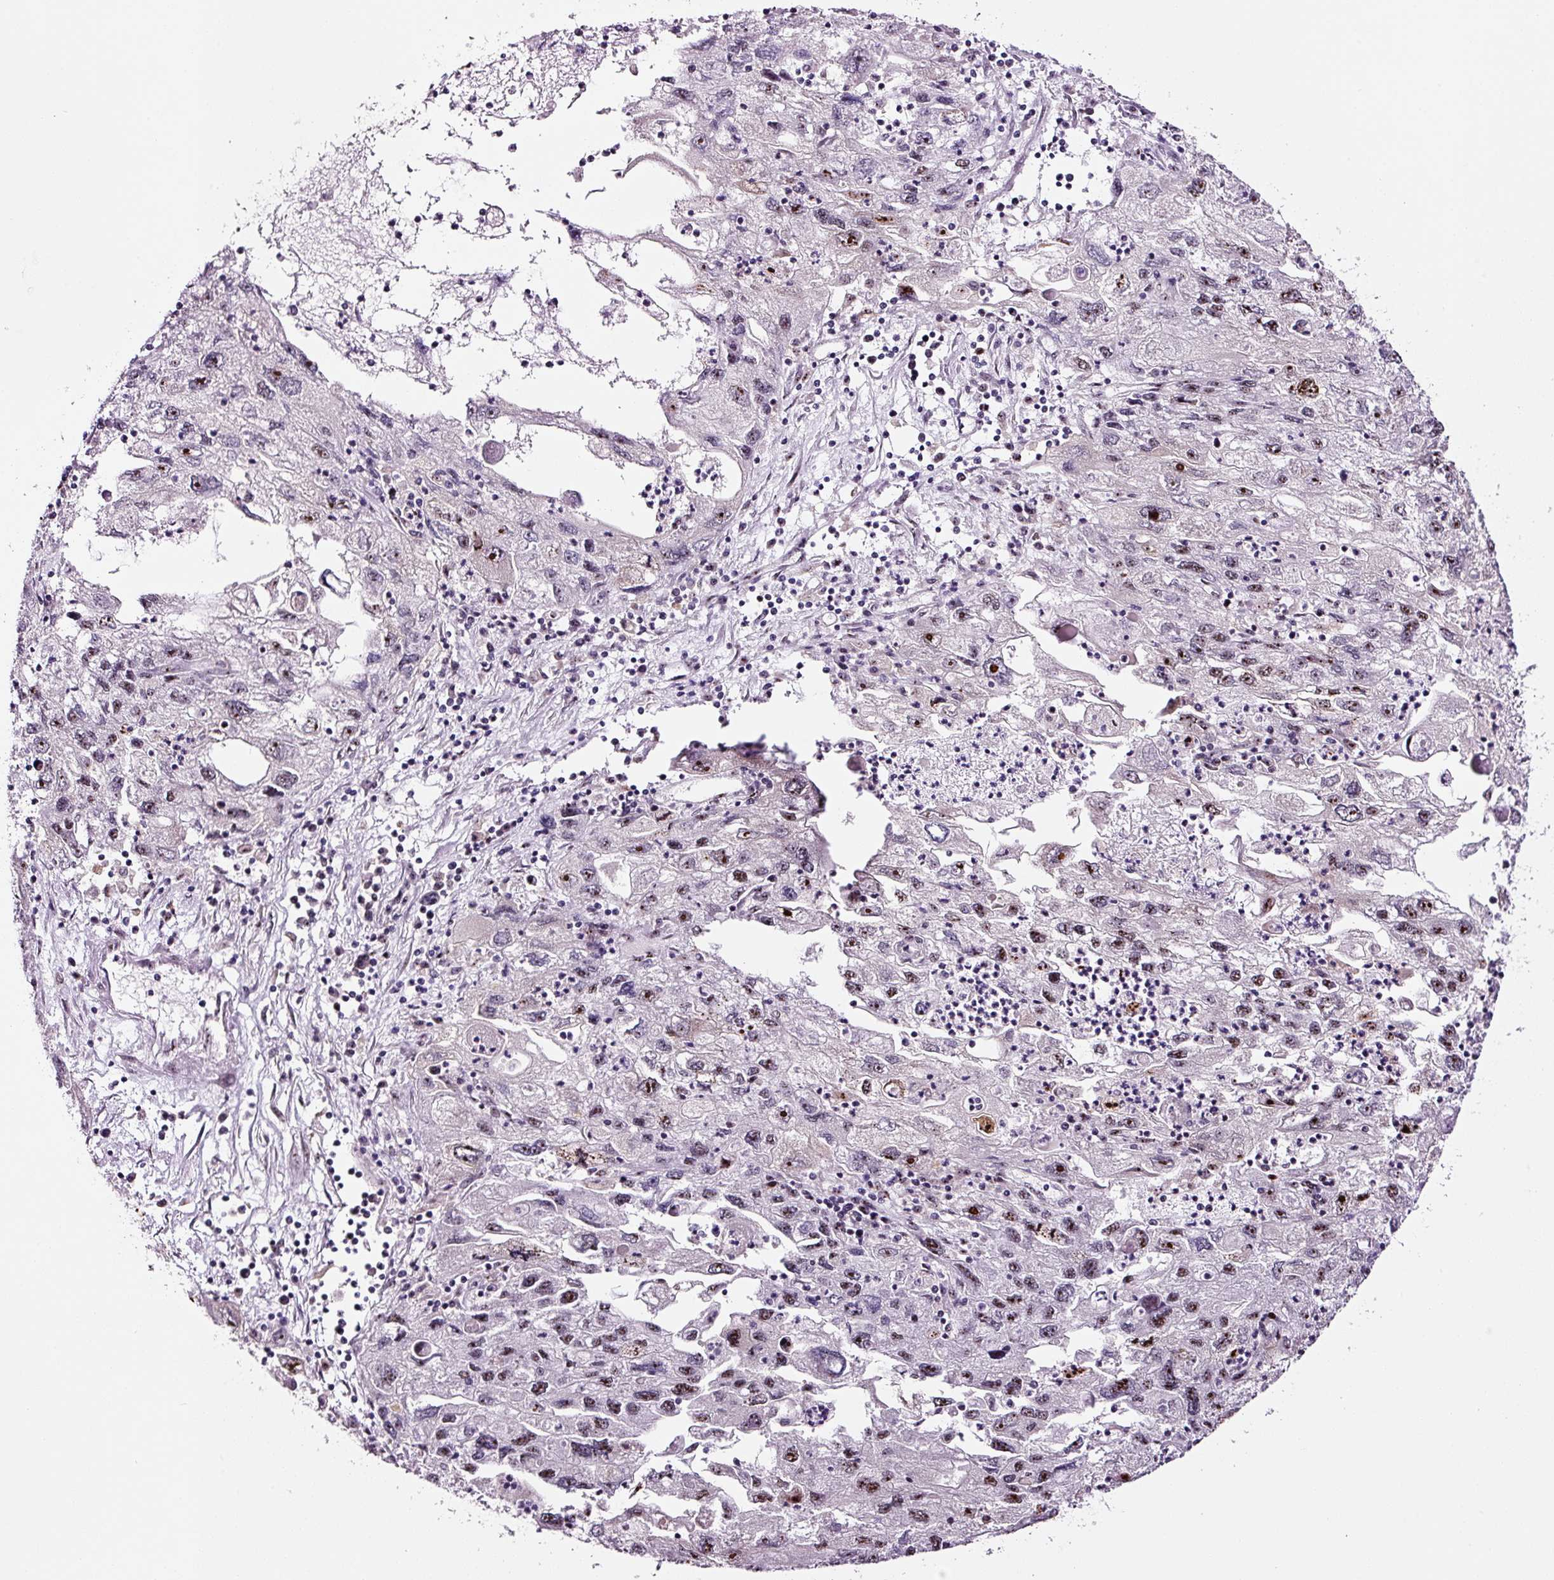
{"staining": {"intensity": "moderate", "quantity": "25%-75%", "location": "nuclear"}, "tissue": "endometrial cancer", "cell_type": "Tumor cells", "image_type": "cancer", "snomed": [{"axis": "morphology", "description": "Adenocarcinoma, NOS"}, {"axis": "topography", "description": "Endometrium"}], "caption": "High-magnification brightfield microscopy of endometrial cancer stained with DAB (3,3'-diaminobenzidine) (brown) and counterstained with hematoxylin (blue). tumor cells exhibit moderate nuclear expression is appreciated in approximately25%-75% of cells.", "gene": "GNL3", "patient": {"sex": "female", "age": 49}}